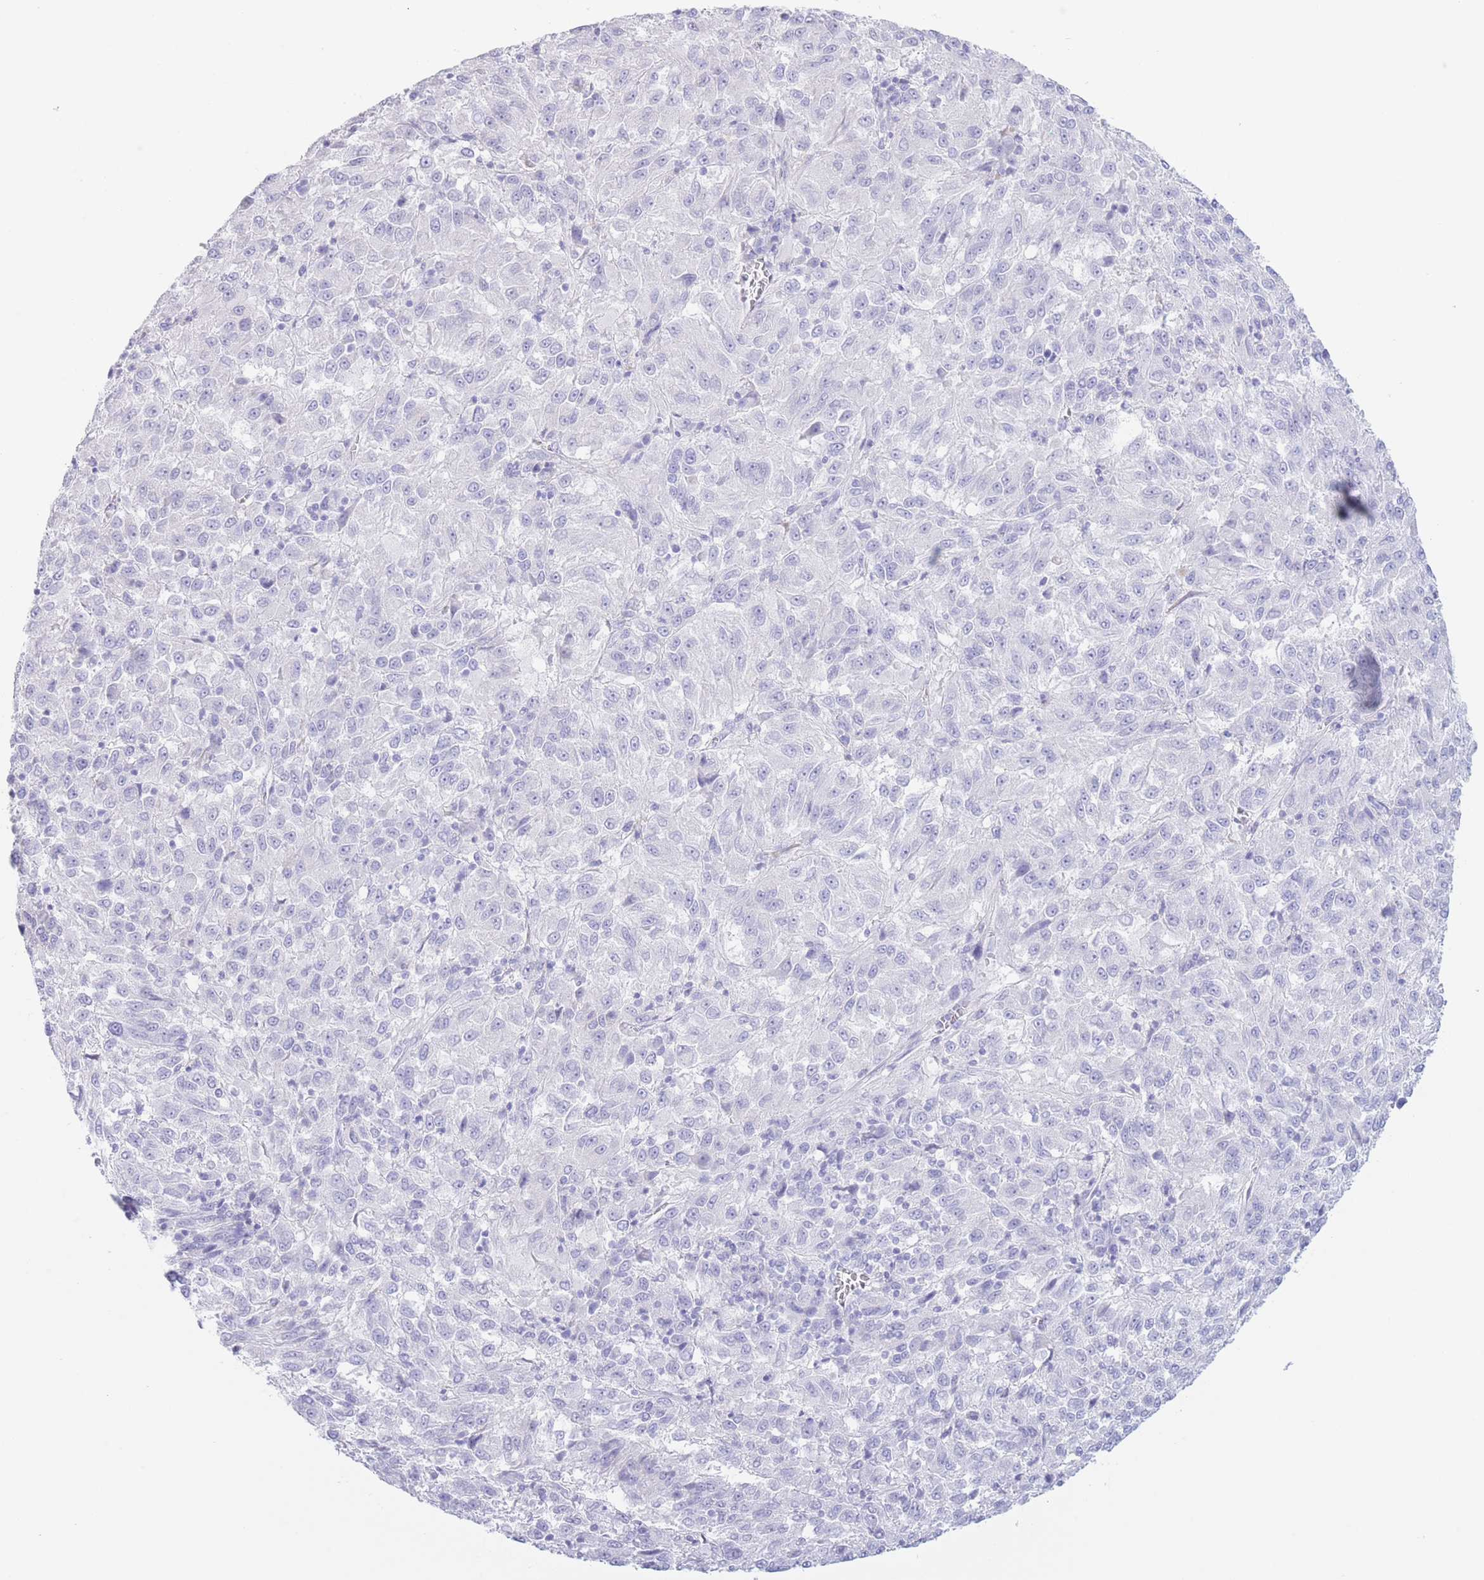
{"staining": {"intensity": "negative", "quantity": "none", "location": "none"}, "tissue": "melanoma", "cell_type": "Tumor cells", "image_type": "cancer", "snomed": [{"axis": "morphology", "description": "Malignant melanoma, Metastatic site"}, {"axis": "topography", "description": "Lung"}], "caption": "Malignant melanoma (metastatic site) was stained to show a protein in brown. There is no significant positivity in tumor cells.", "gene": "PKLR", "patient": {"sex": "male", "age": 64}}